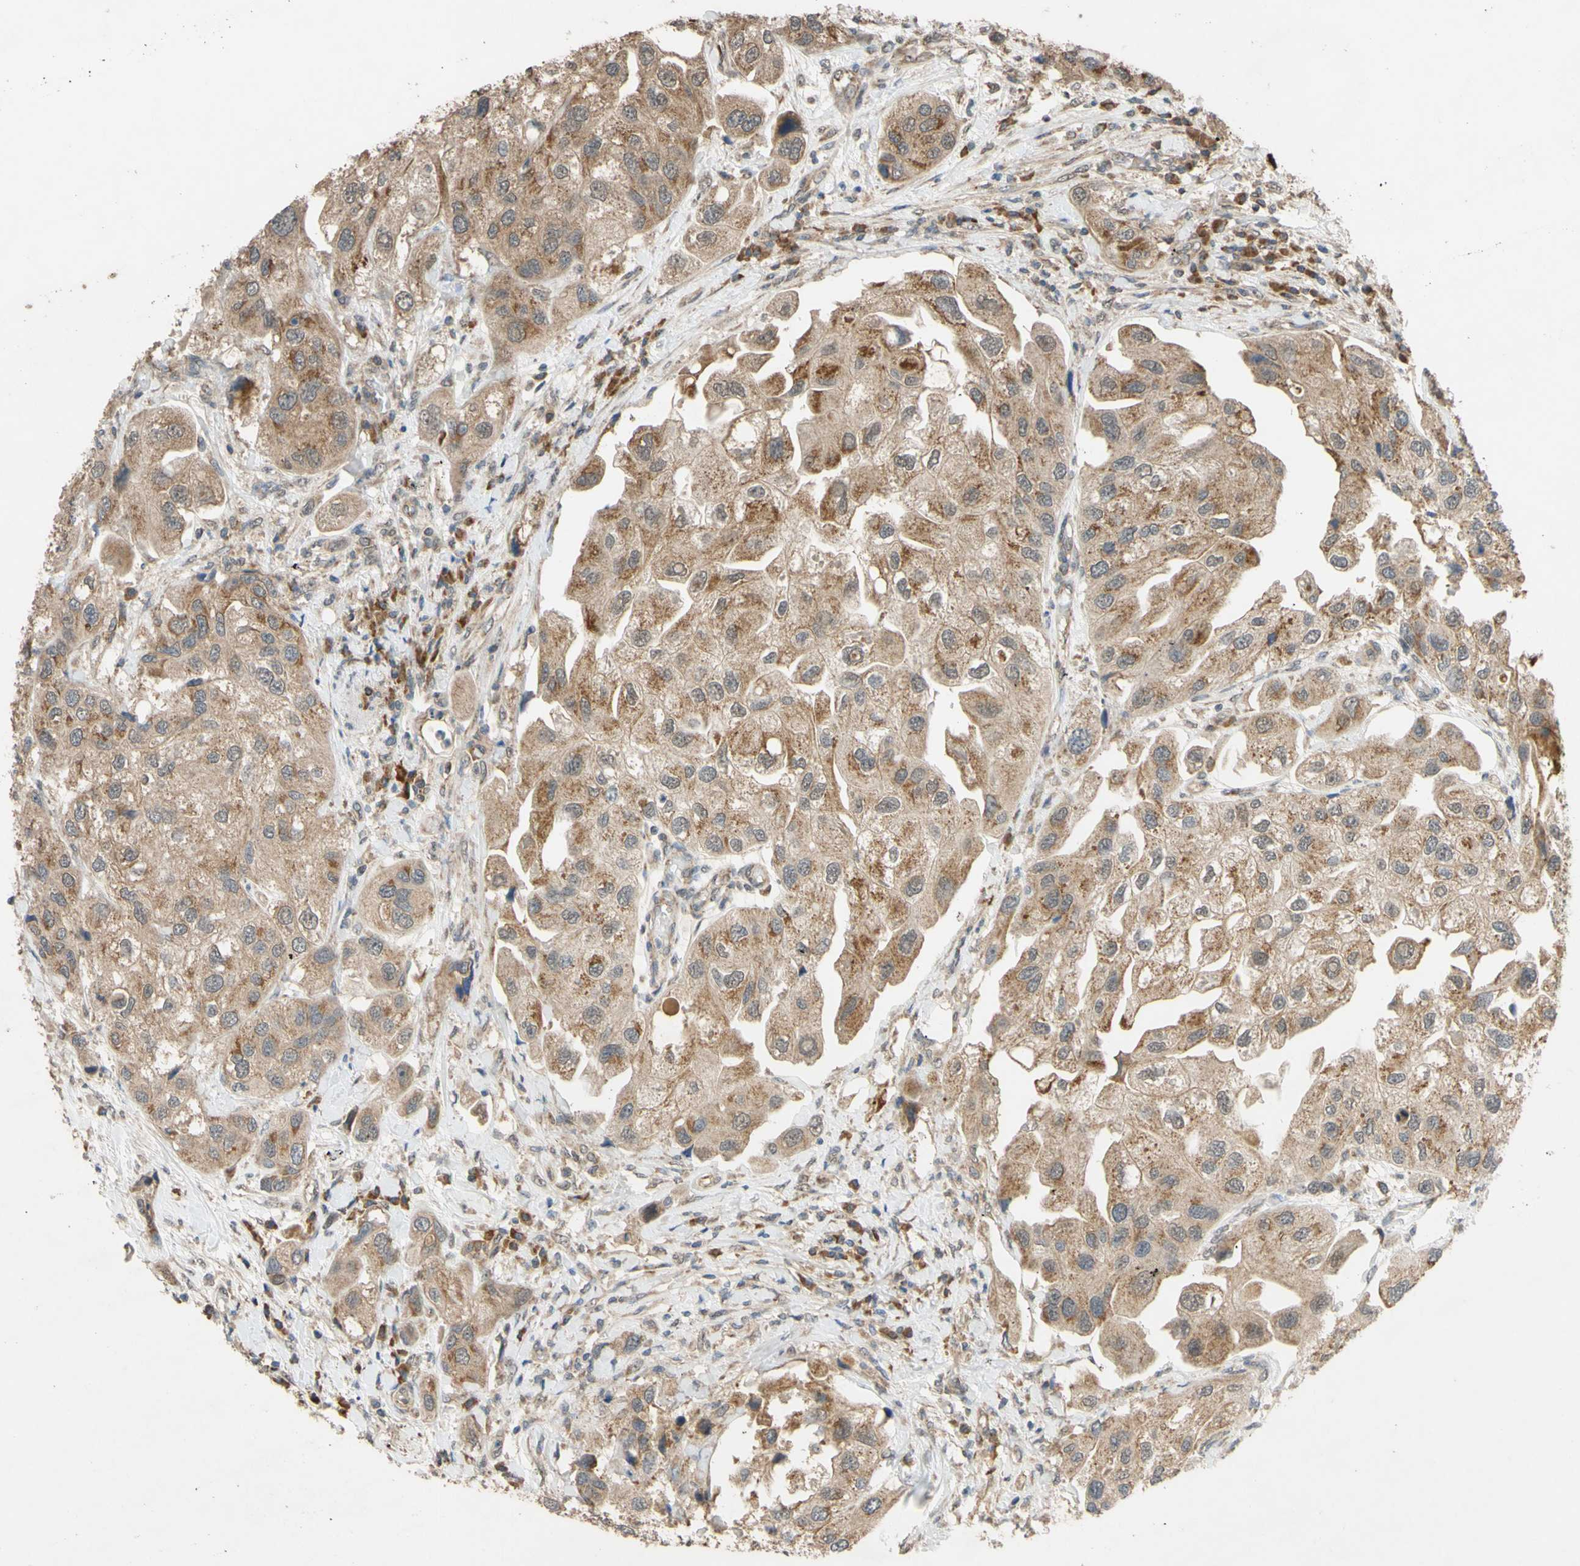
{"staining": {"intensity": "moderate", "quantity": ">75%", "location": "cytoplasmic/membranous"}, "tissue": "urothelial cancer", "cell_type": "Tumor cells", "image_type": "cancer", "snomed": [{"axis": "morphology", "description": "Urothelial carcinoma, High grade"}, {"axis": "topography", "description": "Urinary bladder"}], "caption": "Protein expression analysis of human high-grade urothelial carcinoma reveals moderate cytoplasmic/membranous positivity in approximately >75% of tumor cells.", "gene": "CD164", "patient": {"sex": "female", "age": 64}}